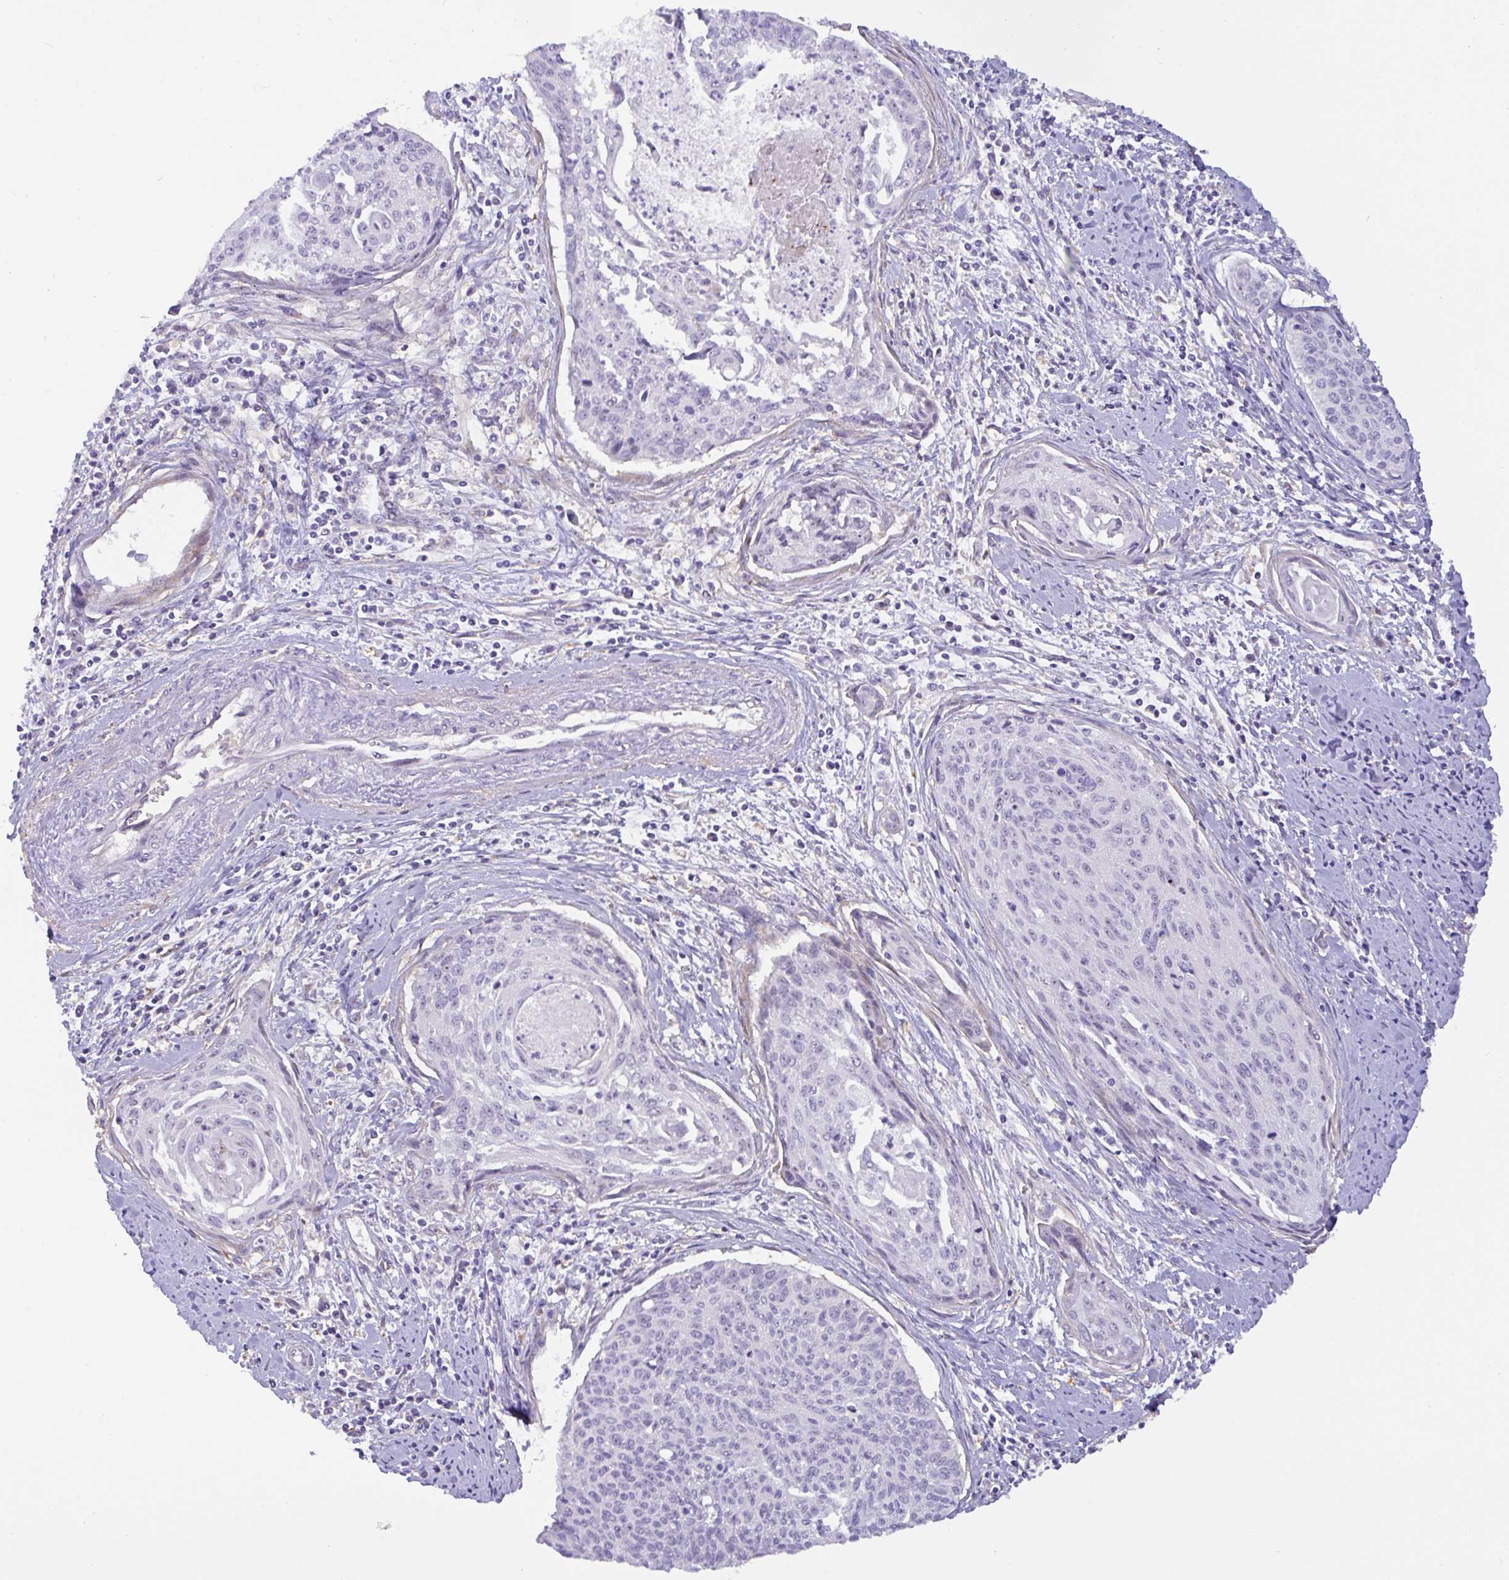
{"staining": {"intensity": "moderate", "quantity": "<25%", "location": "nuclear"}, "tissue": "cervical cancer", "cell_type": "Tumor cells", "image_type": "cancer", "snomed": [{"axis": "morphology", "description": "Squamous cell carcinoma, NOS"}, {"axis": "topography", "description": "Cervix"}], "caption": "Immunohistochemical staining of cervical cancer (squamous cell carcinoma) exhibits low levels of moderate nuclear protein staining in approximately <25% of tumor cells. The protein of interest is stained brown, and the nuclei are stained in blue (DAB (3,3'-diaminobenzidine) IHC with brightfield microscopy, high magnification).", "gene": "MXRA8", "patient": {"sex": "female", "age": 55}}